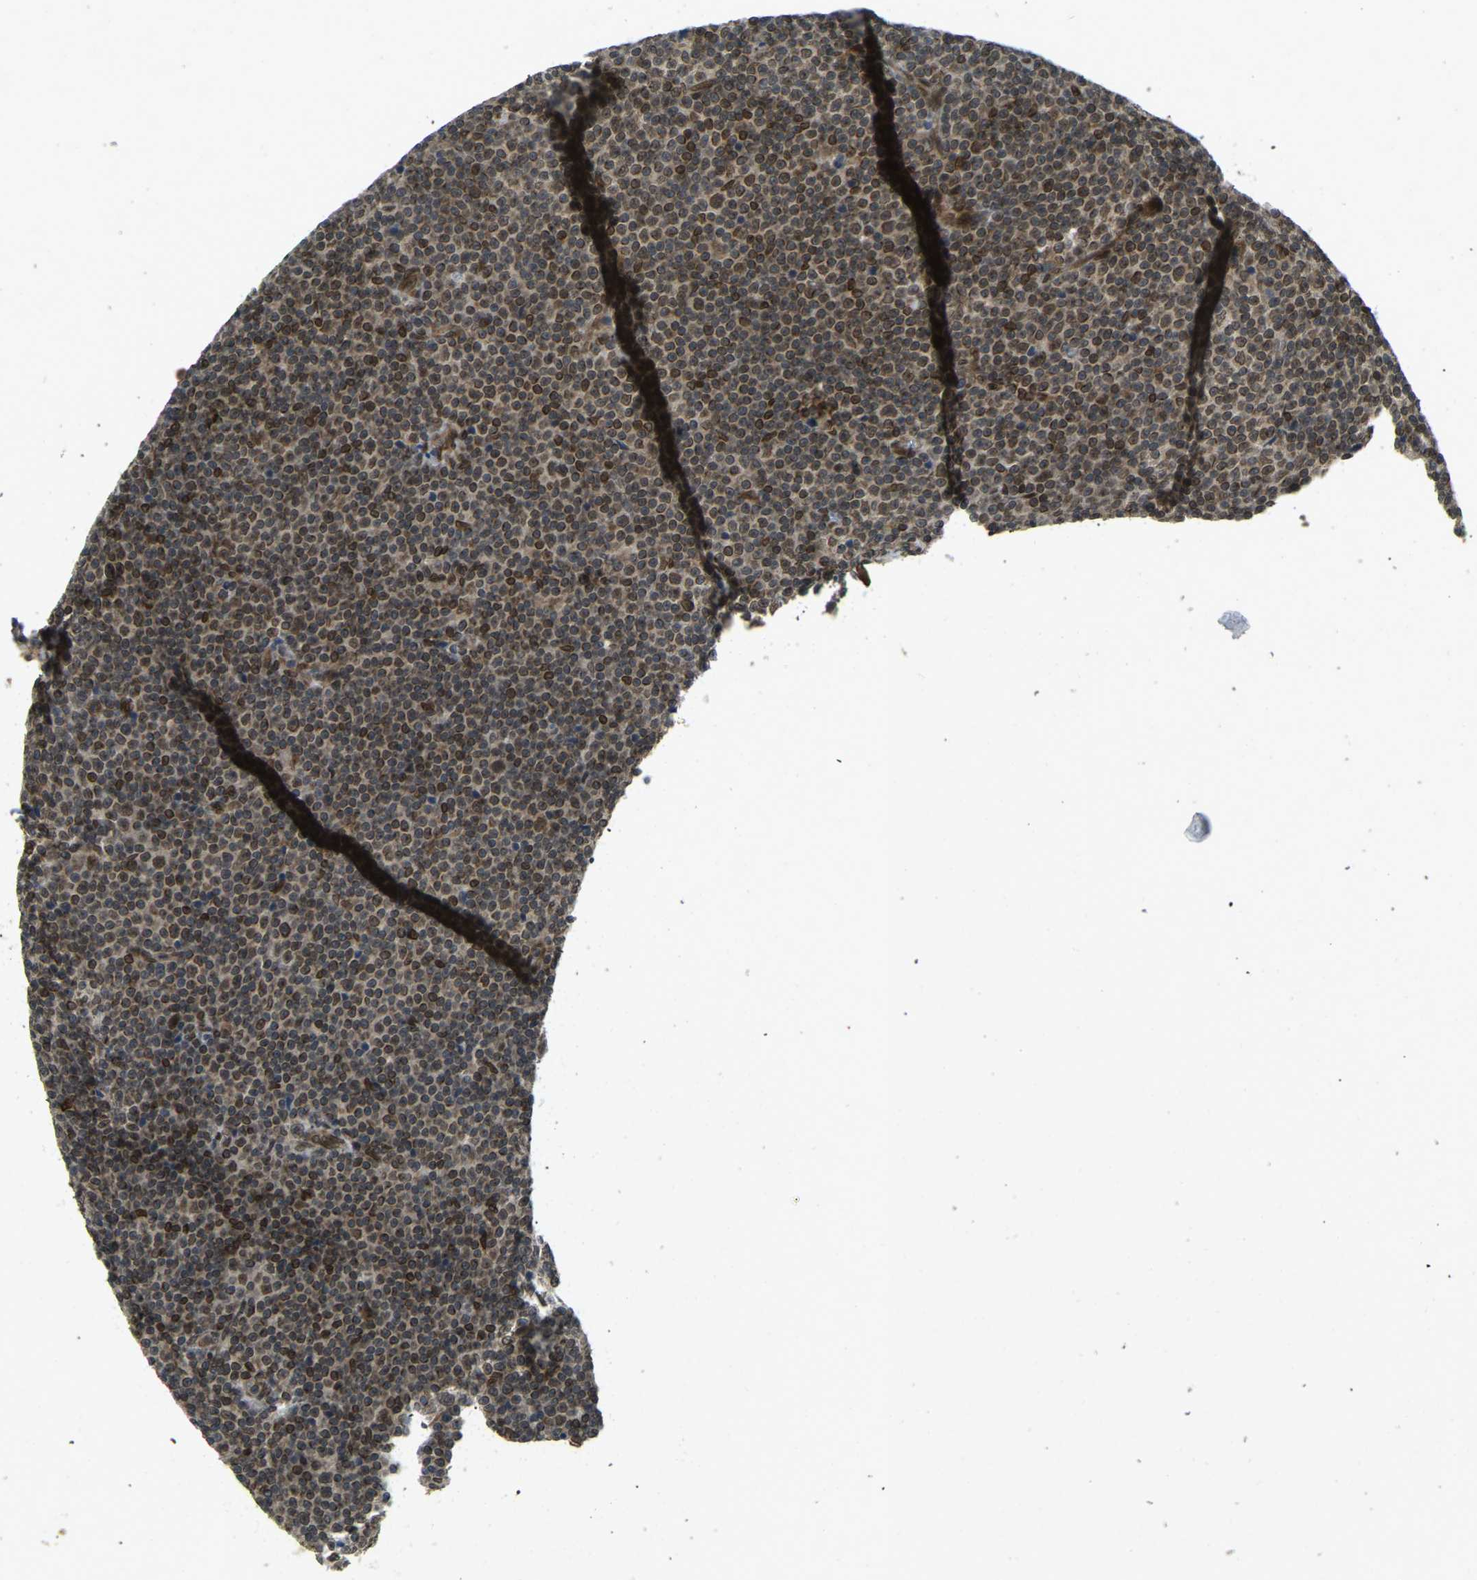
{"staining": {"intensity": "moderate", "quantity": ">75%", "location": "nuclear"}, "tissue": "lymphoma", "cell_type": "Tumor cells", "image_type": "cancer", "snomed": [{"axis": "morphology", "description": "Malignant lymphoma, non-Hodgkin's type, Low grade"}, {"axis": "topography", "description": "Lymph node"}], "caption": "High-magnification brightfield microscopy of low-grade malignant lymphoma, non-Hodgkin's type stained with DAB (3,3'-diaminobenzidine) (brown) and counterstained with hematoxylin (blue). tumor cells exhibit moderate nuclear staining is identified in approximately>75% of cells.", "gene": "SYNE1", "patient": {"sex": "female", "age": 67}}